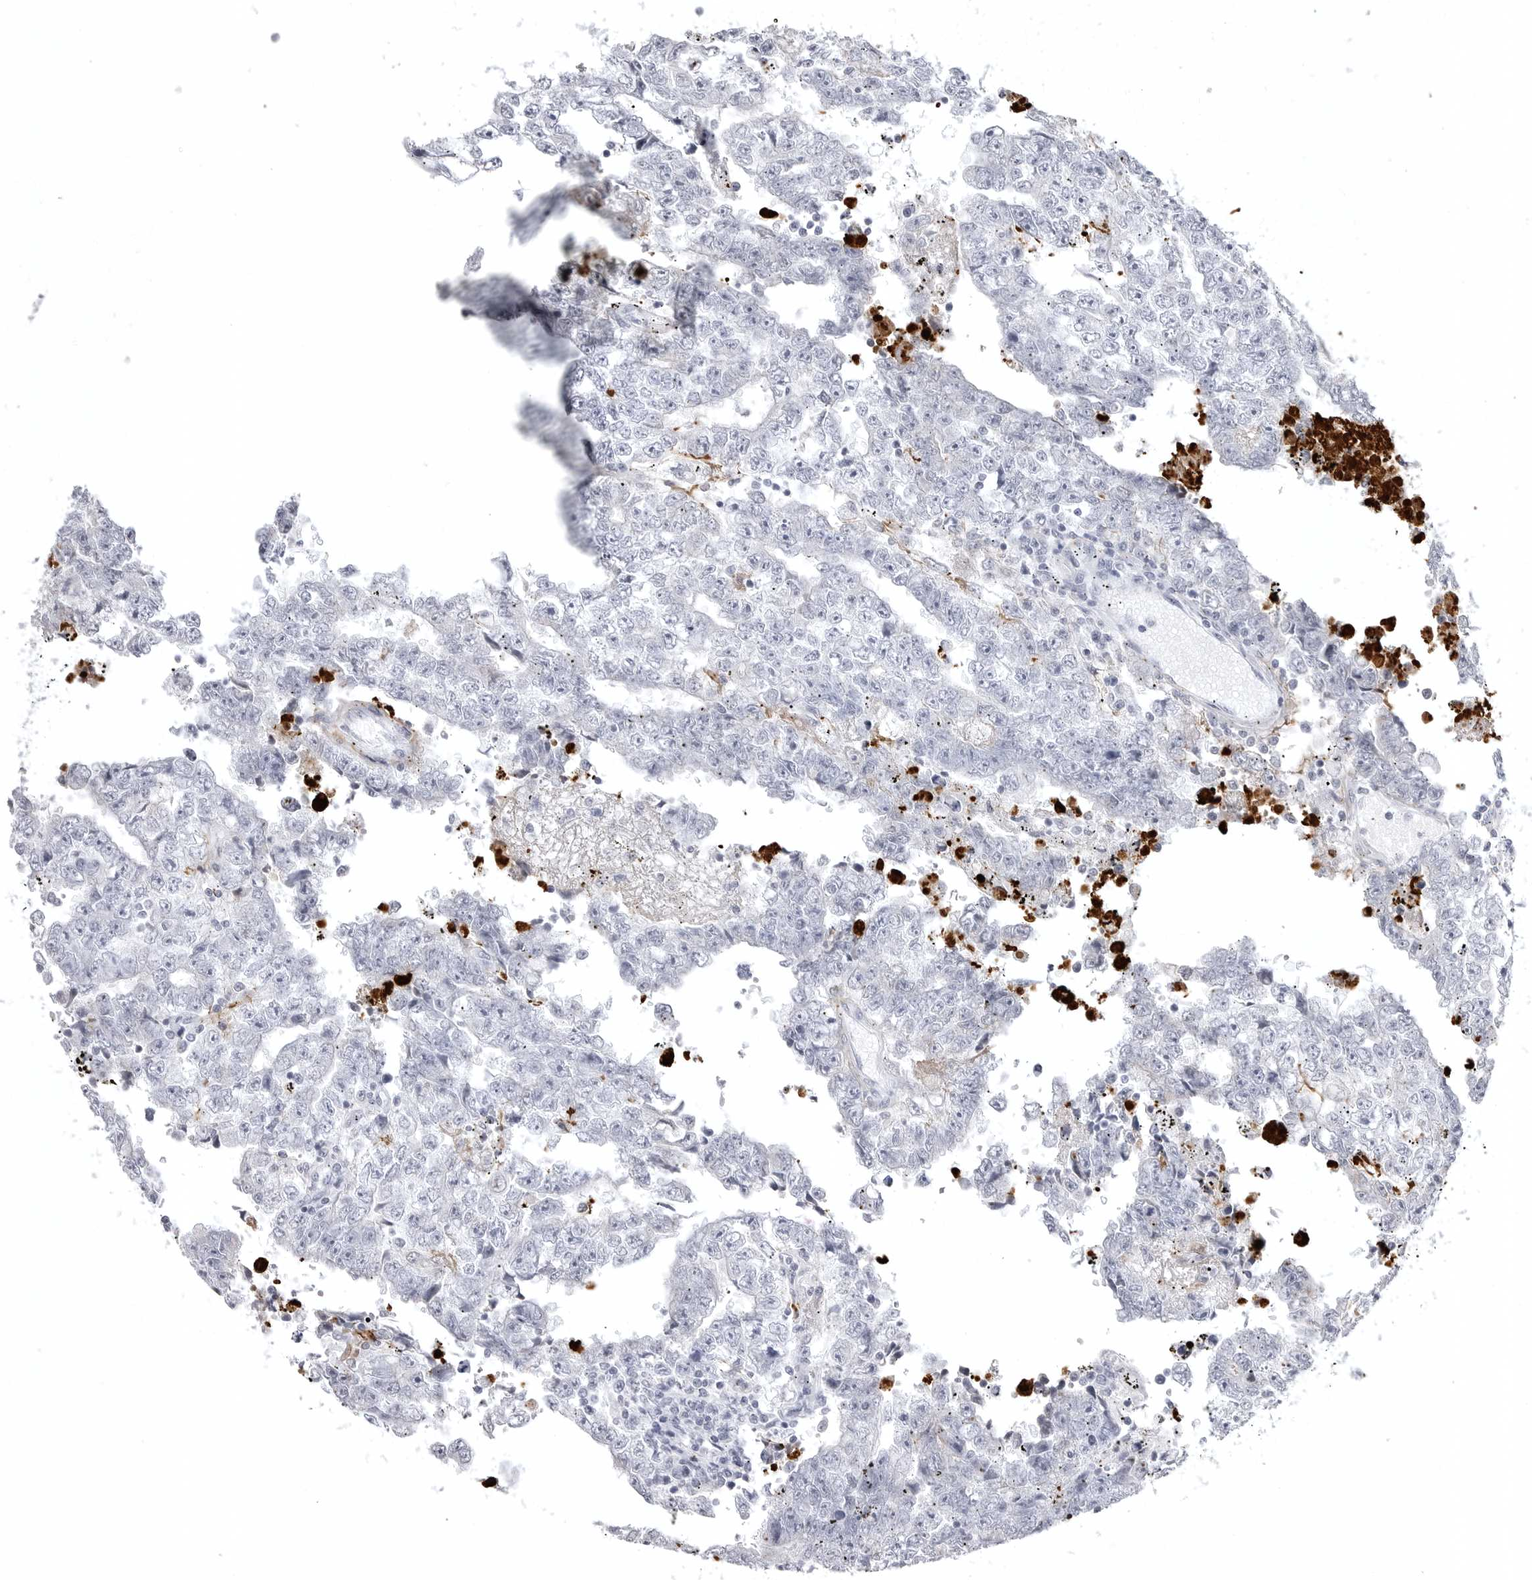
{"staining": {"intensity": "negative", "quantity": "none", "location": "none"}, "tissue": "testis cancer", "cell_type": "Tumor cells", "image_type": "cancer", "snomed": [{"axis": "morphology", "description": "Carcinoma, Embryonal, NOS"}, {"axis": "topography", "description": "Testis"}], "caption": "High magnification brightfield microscopy of testis embryonal carcinoma stained with DAB (brown) and counterstained with hematoxylin (blue): tumor cells show no significant expression. (DAB (3,3'-diaminobenzidine) immunohistochemistry, high magnification).", "gene": "COL26A1", "patient": {"sex": "male", "age": 25}}